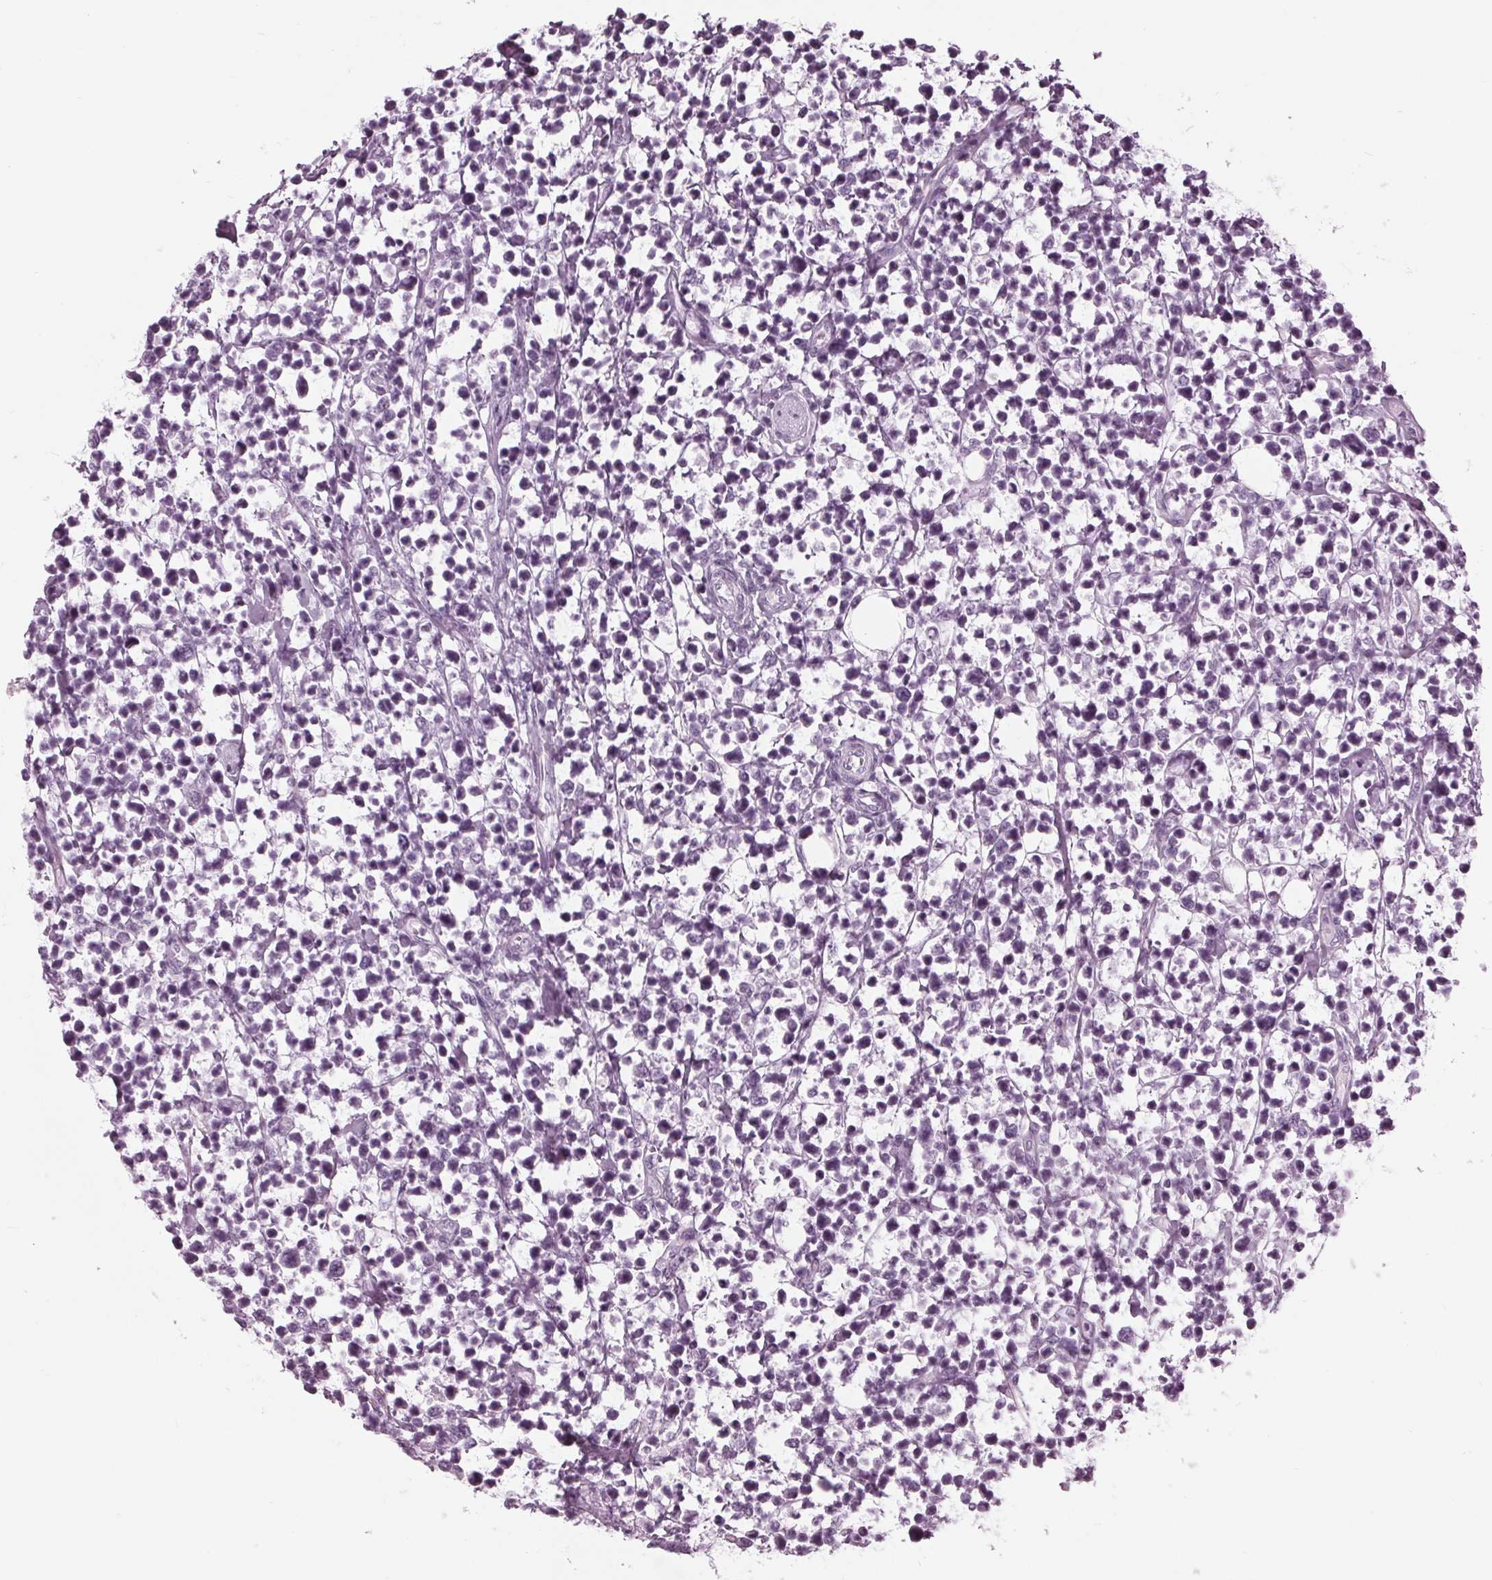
{"staining": {"intensity": "negative", "quantity": "none", "location": "none"}, "tissue": "lymphoma", "cell_type": "Tumor cells", "image_type": "cancer", "snomed": [{"axis": "morphology", "description": "Malignant lymphoma, non-Hodgkin's type, High grade"}, {"axis": "topography", "description": "Soft tissue"}], "caption": "Lymphoma stained for a protein using IHC demonstrates no expression tumor cells.", "gene": "KRT28", "patient": {"sex": "female", "age": 56}}